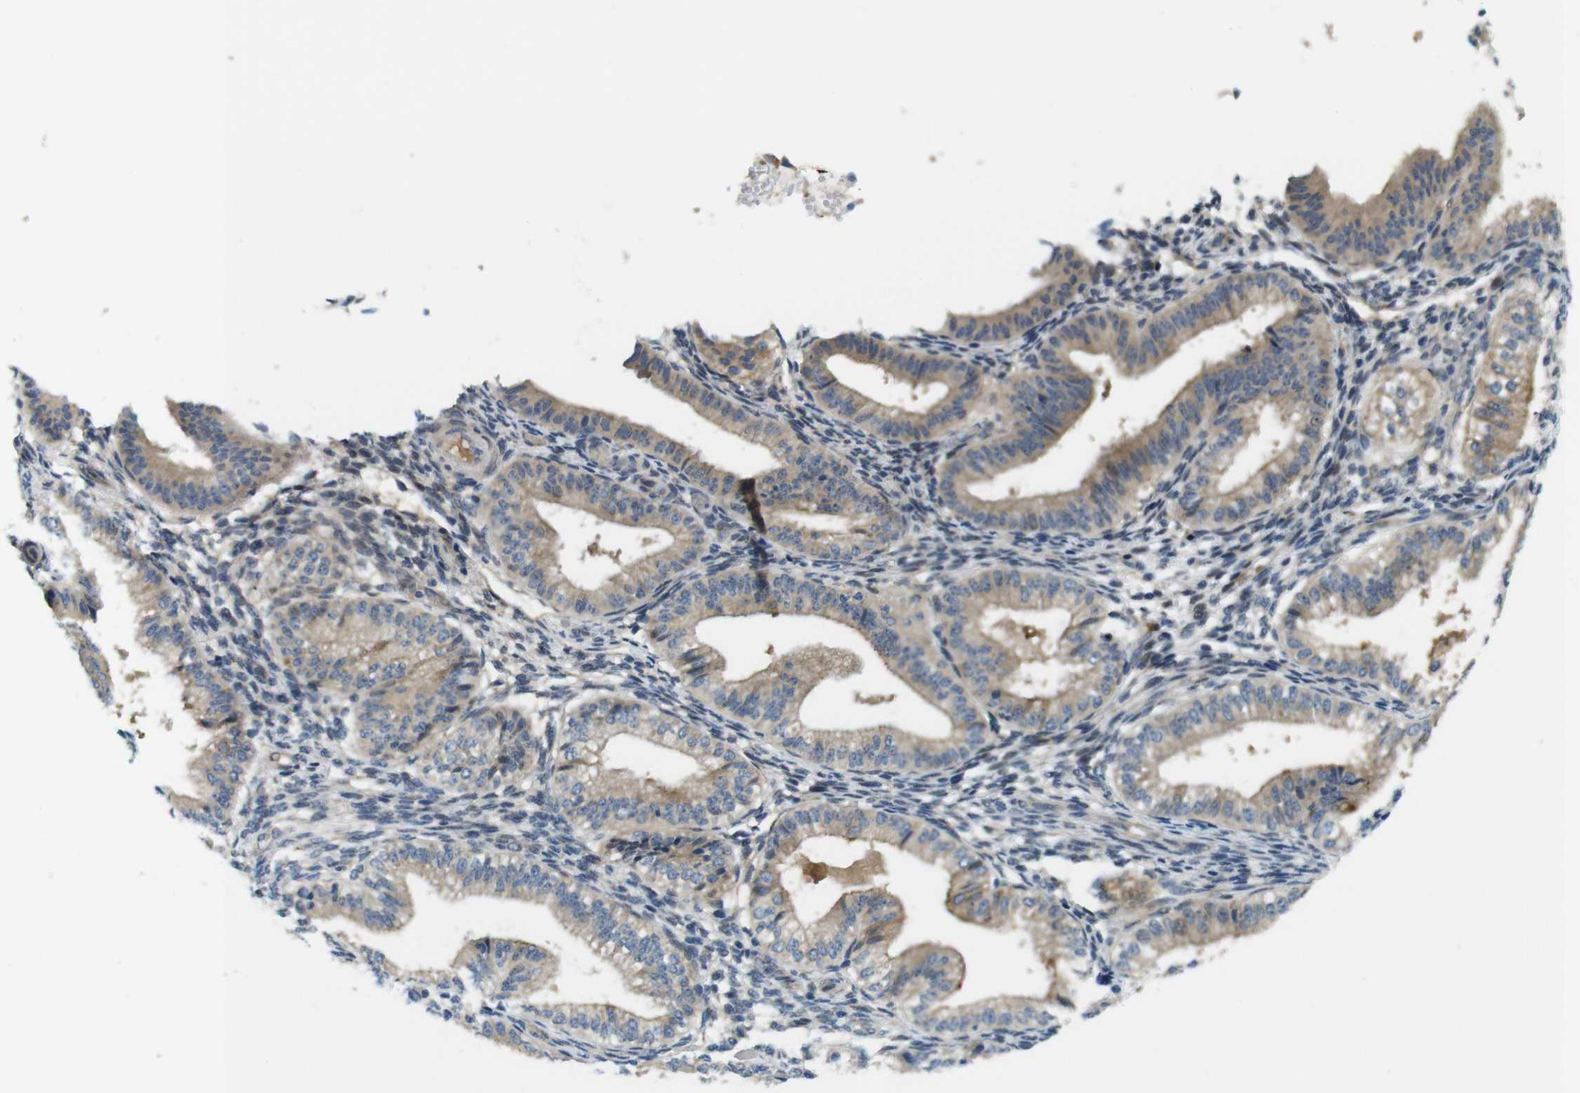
{"staining": {"intensity": "weak", "quantity": "<25%", "location": "cytoplasmic/membranous"}, "tissue": "endometrium", "cell_type": "Cells in endometrial stroma", "image_type": "normal", "snomed": [{"axis": "morphology", "description": "Normal tissue, NOS"}, {"axis": "topography", "description": "Endometrium"}], "caption": "Immunohistochemical staining of normal human endometrium displays no significant staining in cells in endometrial stroma. The staining is performed using DAB (3,3'-diaminobenzidine) brown chromogen with nuclei counter-stained in using hematoxylin.", "gene": "ZDHHC3", "patient": {"sex": "female", "age": 39}}